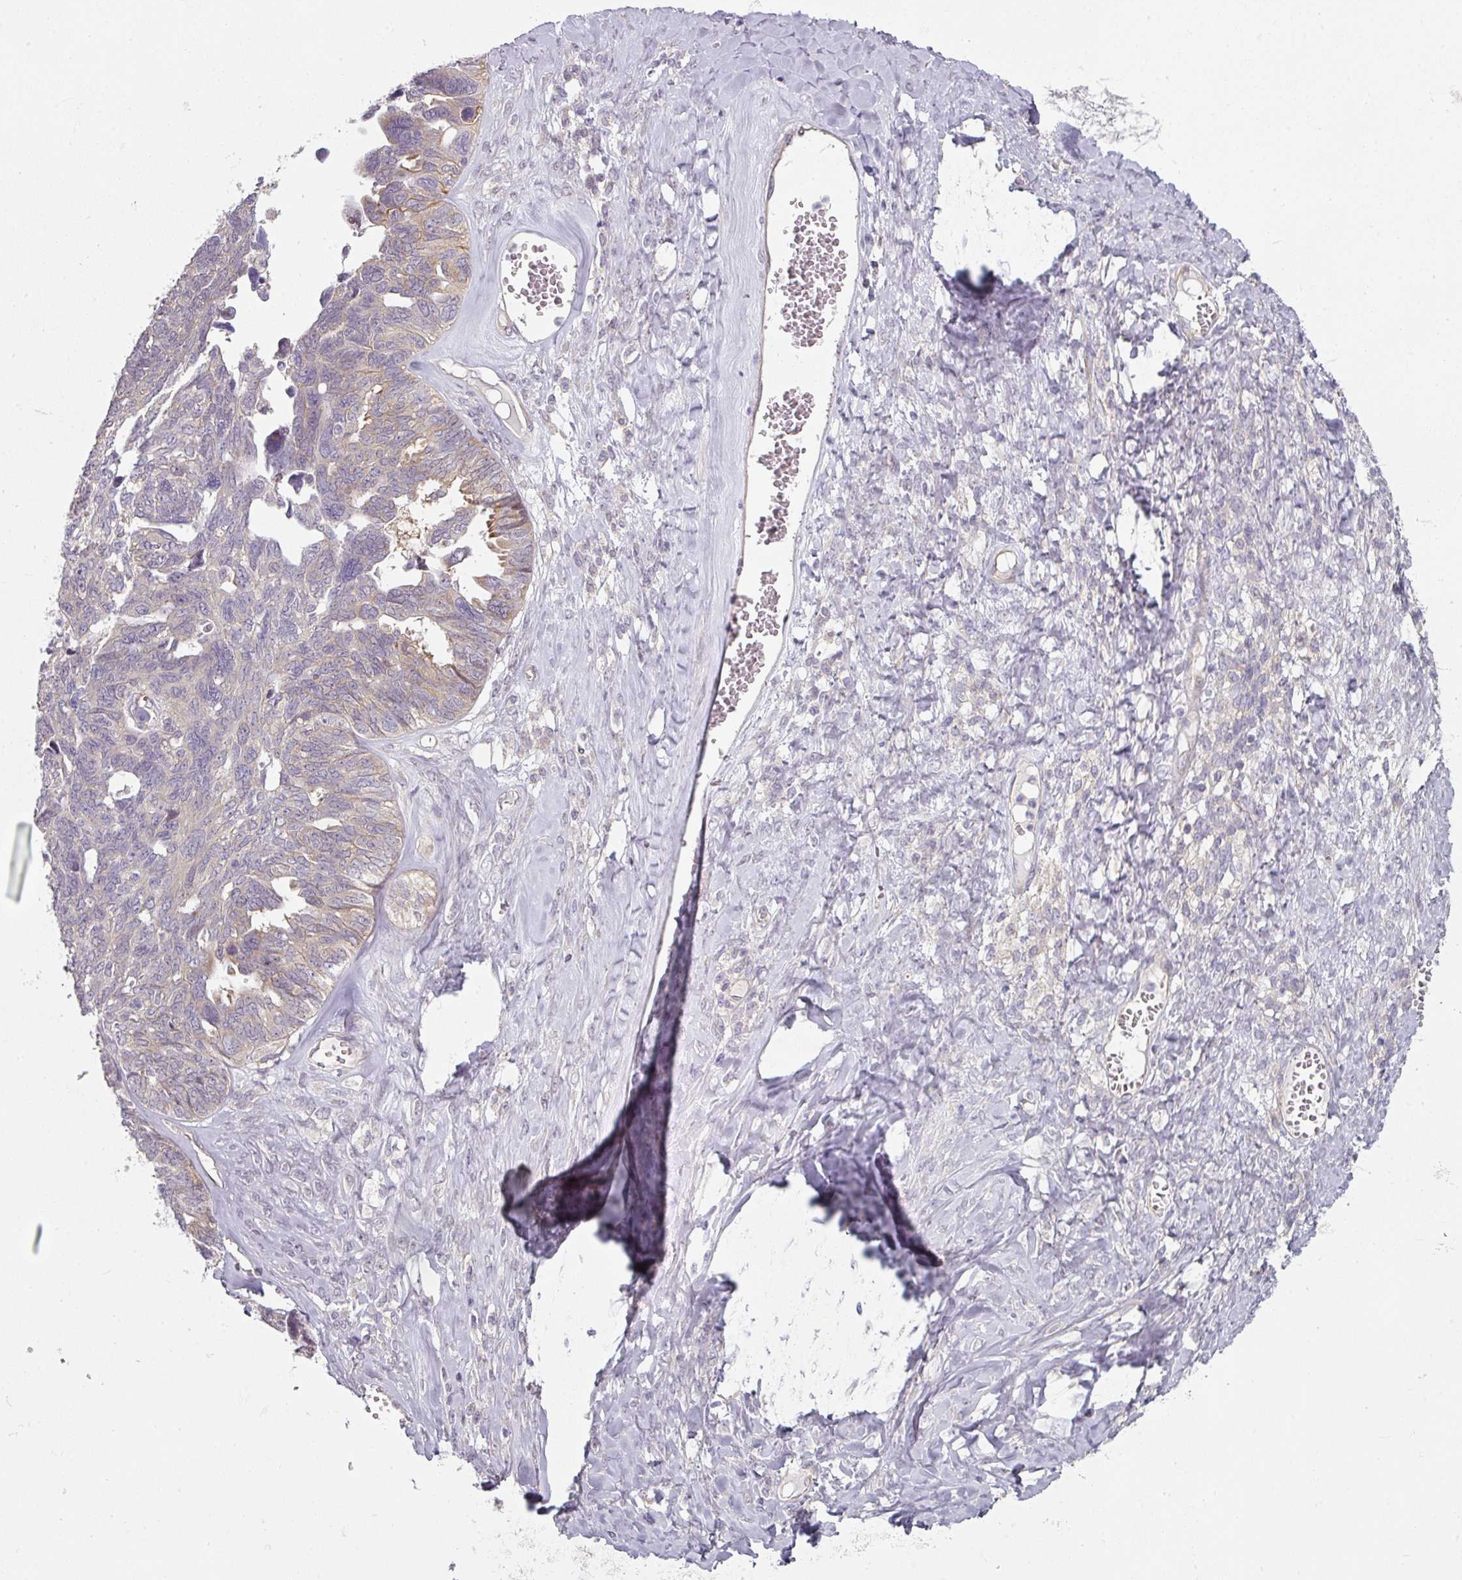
{"staining": {"intensity": "weak", "quantity": "<25%", "location": "cytoplasmic/membranous"}, "tissue": "ovarian cancer", "cell_type": "Tumor cells", "image_type": "cancer", "snomed": [{"axis": "morphology", "description": "Cystadenocarcinoma, serous, NOS"}, {"axis": "topography", "description": "Ovary"}], "caption": "Immunohistochemical staining of human serous cystadenocarcinoma (ovarian) reveals no significant positivity in tumor cells. (Stains: DAB immunohistochemistry (IHC) with hematoxylin counter stain, Microscopy: brightfield microscopy at high magnification).", "gene": "C19orf33", "patient": {"sex": "female", "age": 79}}